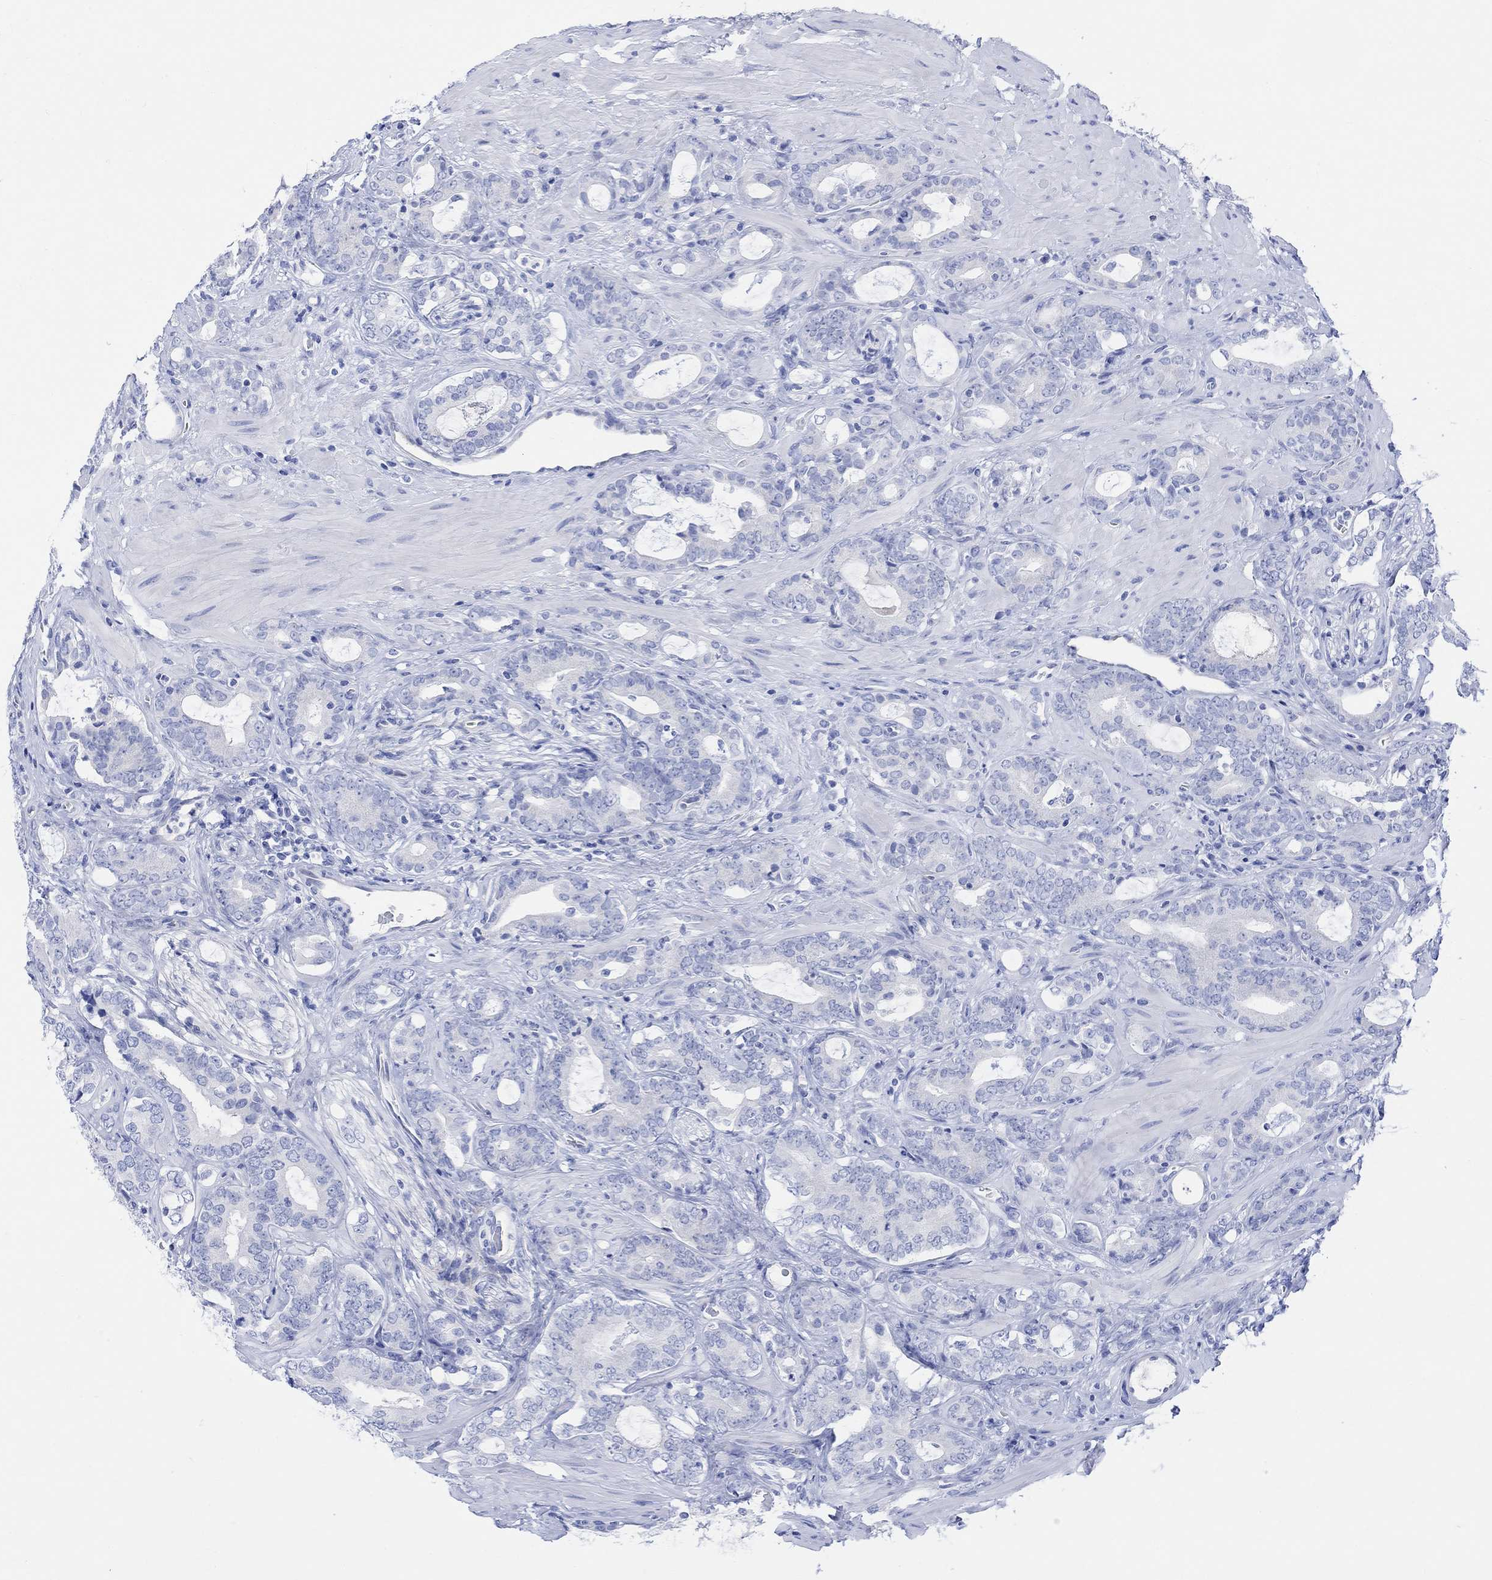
{"staining": {"intensity": "negative", "quantity": "none", "location": "none"}, "tissue": "prostate cancer", "cell_type": "Tumor cells", "image_type": "cancer", "snomed": [{"axis": "morphology", "description": "Adenocarcinoma, NOS"}, {"axis": "topography", "description": "Prostate"}], "caption": "The IHC photomicrograph has no significant positivity in tumor cells of prostate adenocarcinoma tissue. (Brightfield microscopy of DAB (3,3'-diaminobenzidine) immunohistochemistry at high magnification).", "gene": "GNG13", "patient": {"sex": "male", "age": 55}}